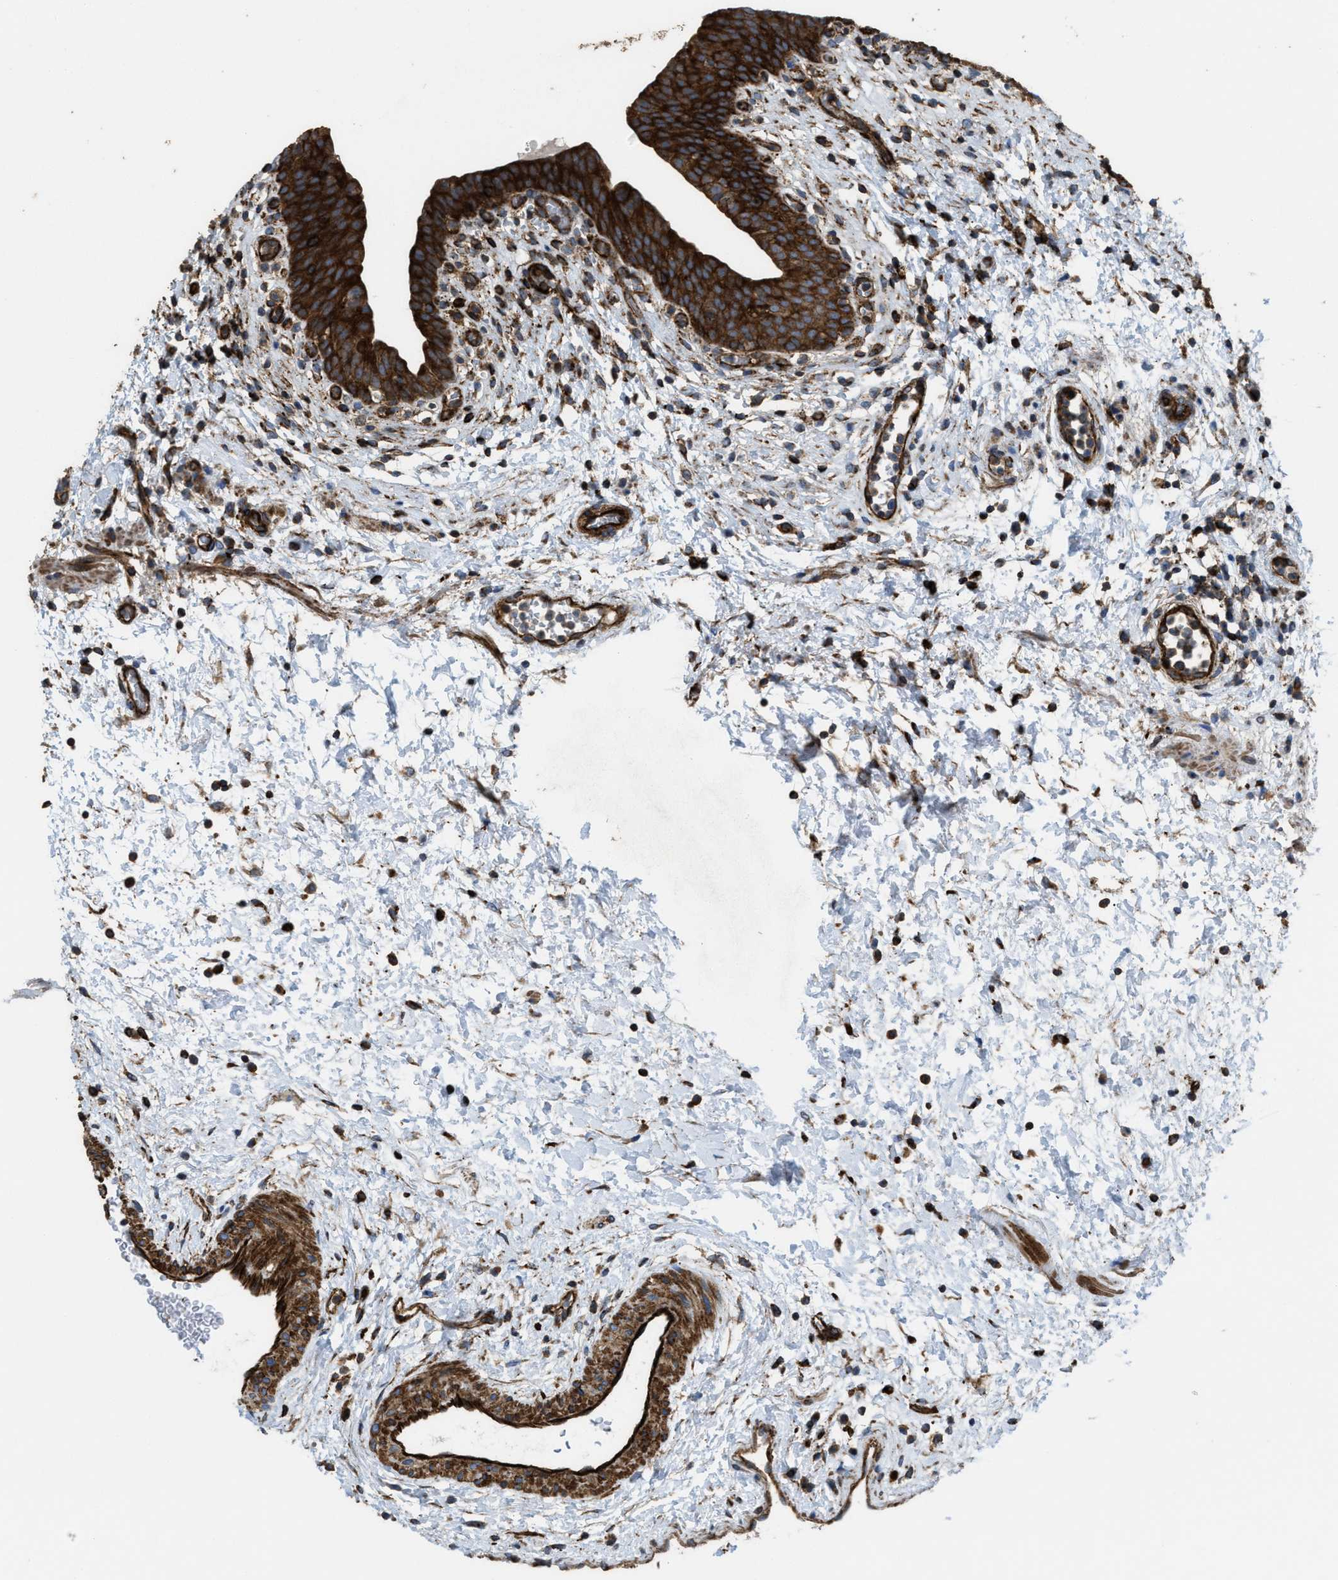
{"staining": {"intensity": "strong", "quantity": ">75%", "location": "cytoplasmic/membranous"}, "tissue": "urinary bladder", "cell_type": "Urothelial cells", "image_type": "normal", "snomed": [{"axis": "morphology", "description": "Normal tissue, NOS"}, {"axis": "topography", "description": "Urinary bladder"}], "caption": "Urothelial cells demonstrate strong cytoplasmic/membranous positivity in about >75% of cells in benign urinary bladder.", "gene": "EGLN1", "patient": {"sex": "male", "age": 37}}